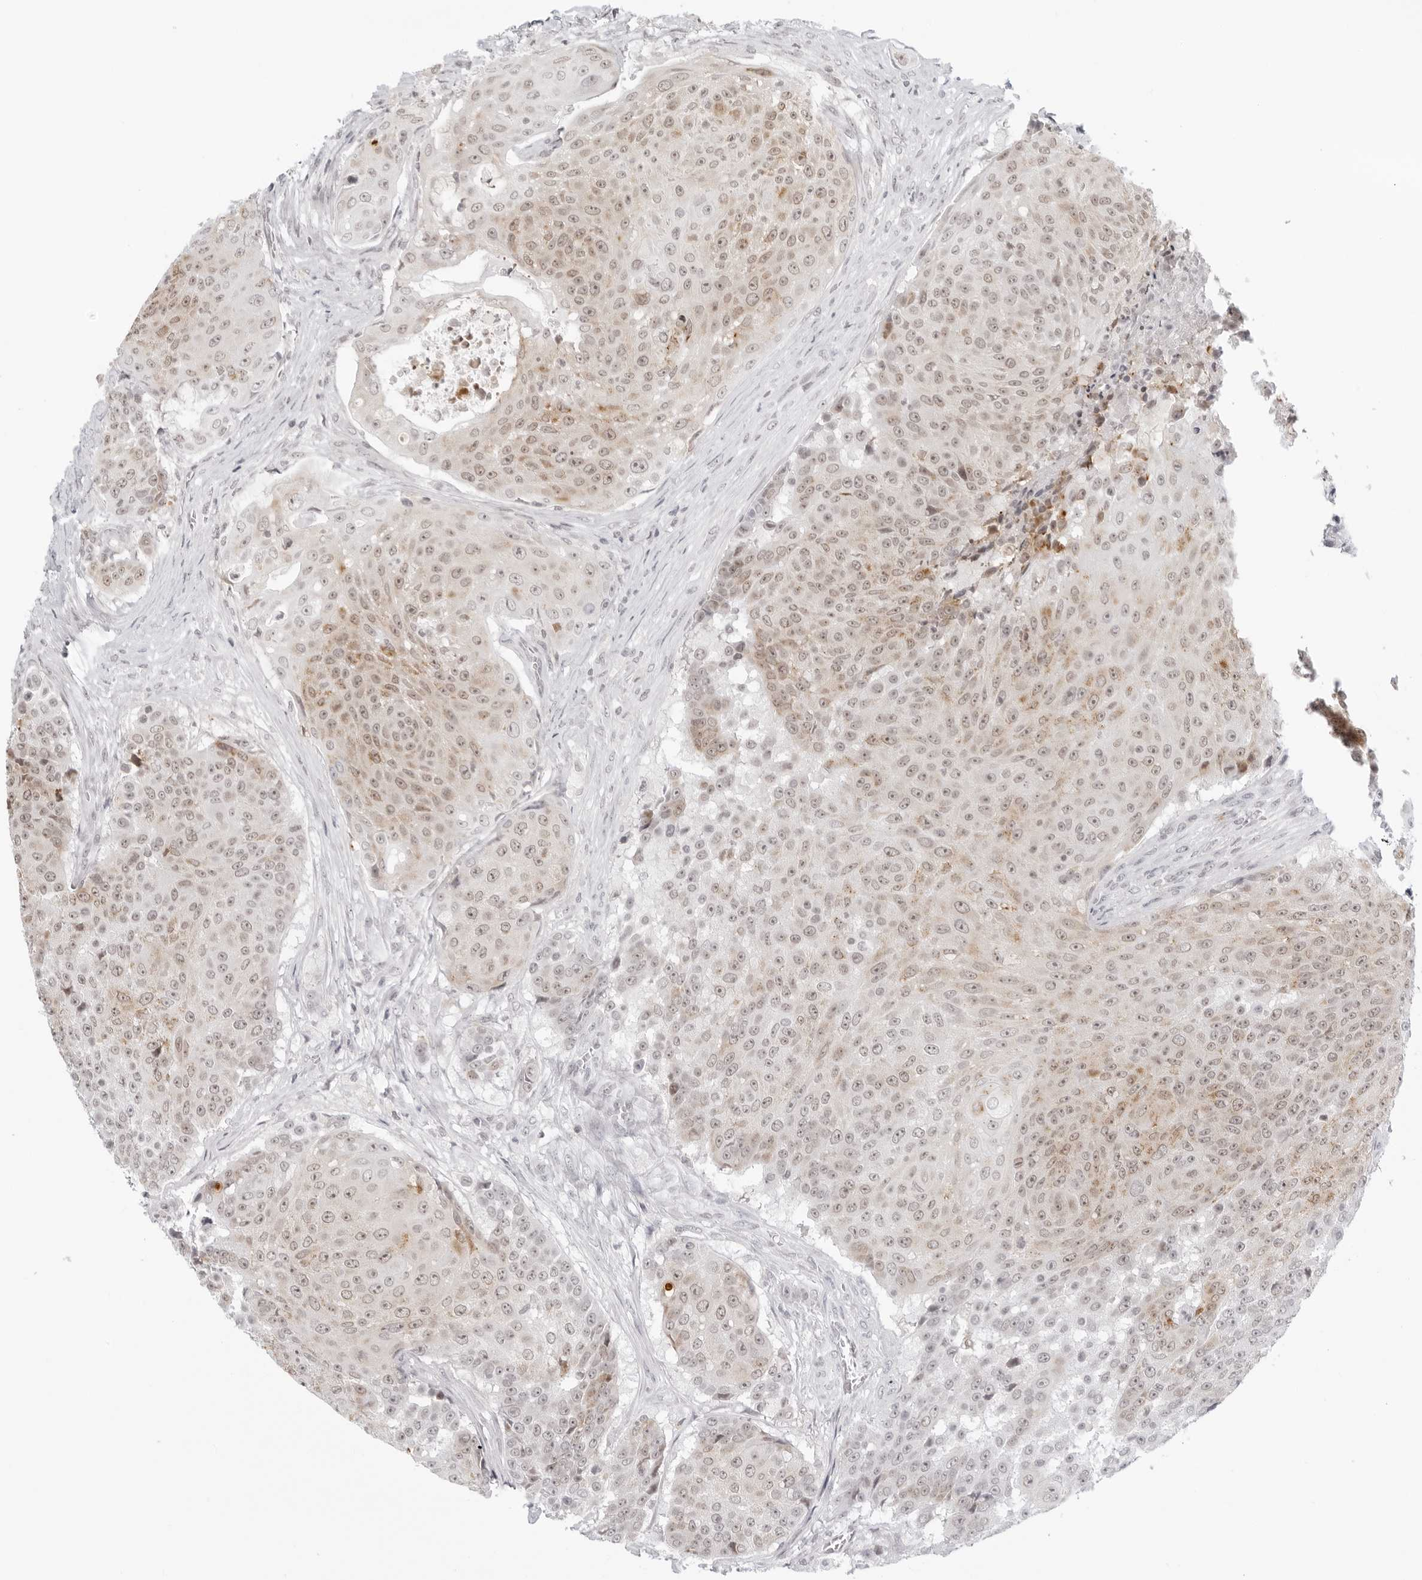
{"staining": {"intensity": "weak", "quantity": ">75%", "location": "cytoplasmic/membranous,nuclear"}, "tissue": "urothelial cancer", "cell_type": "Tumor cells", "image_type": "cancer", "snomed": [{"axis": "morphology", "description": "Urothelial carcinoma, High grade"}, {"axis": "topography", "description": "Urinary bladder"}], "caption": "Urothelial cancer stained with a brown dye shows weak cytoplasmic/membranous and nuclear positive expression in approximately >75% of tumor cells.", "gene": "MSH6", "patient": {"sex": "female", "age": 63}}